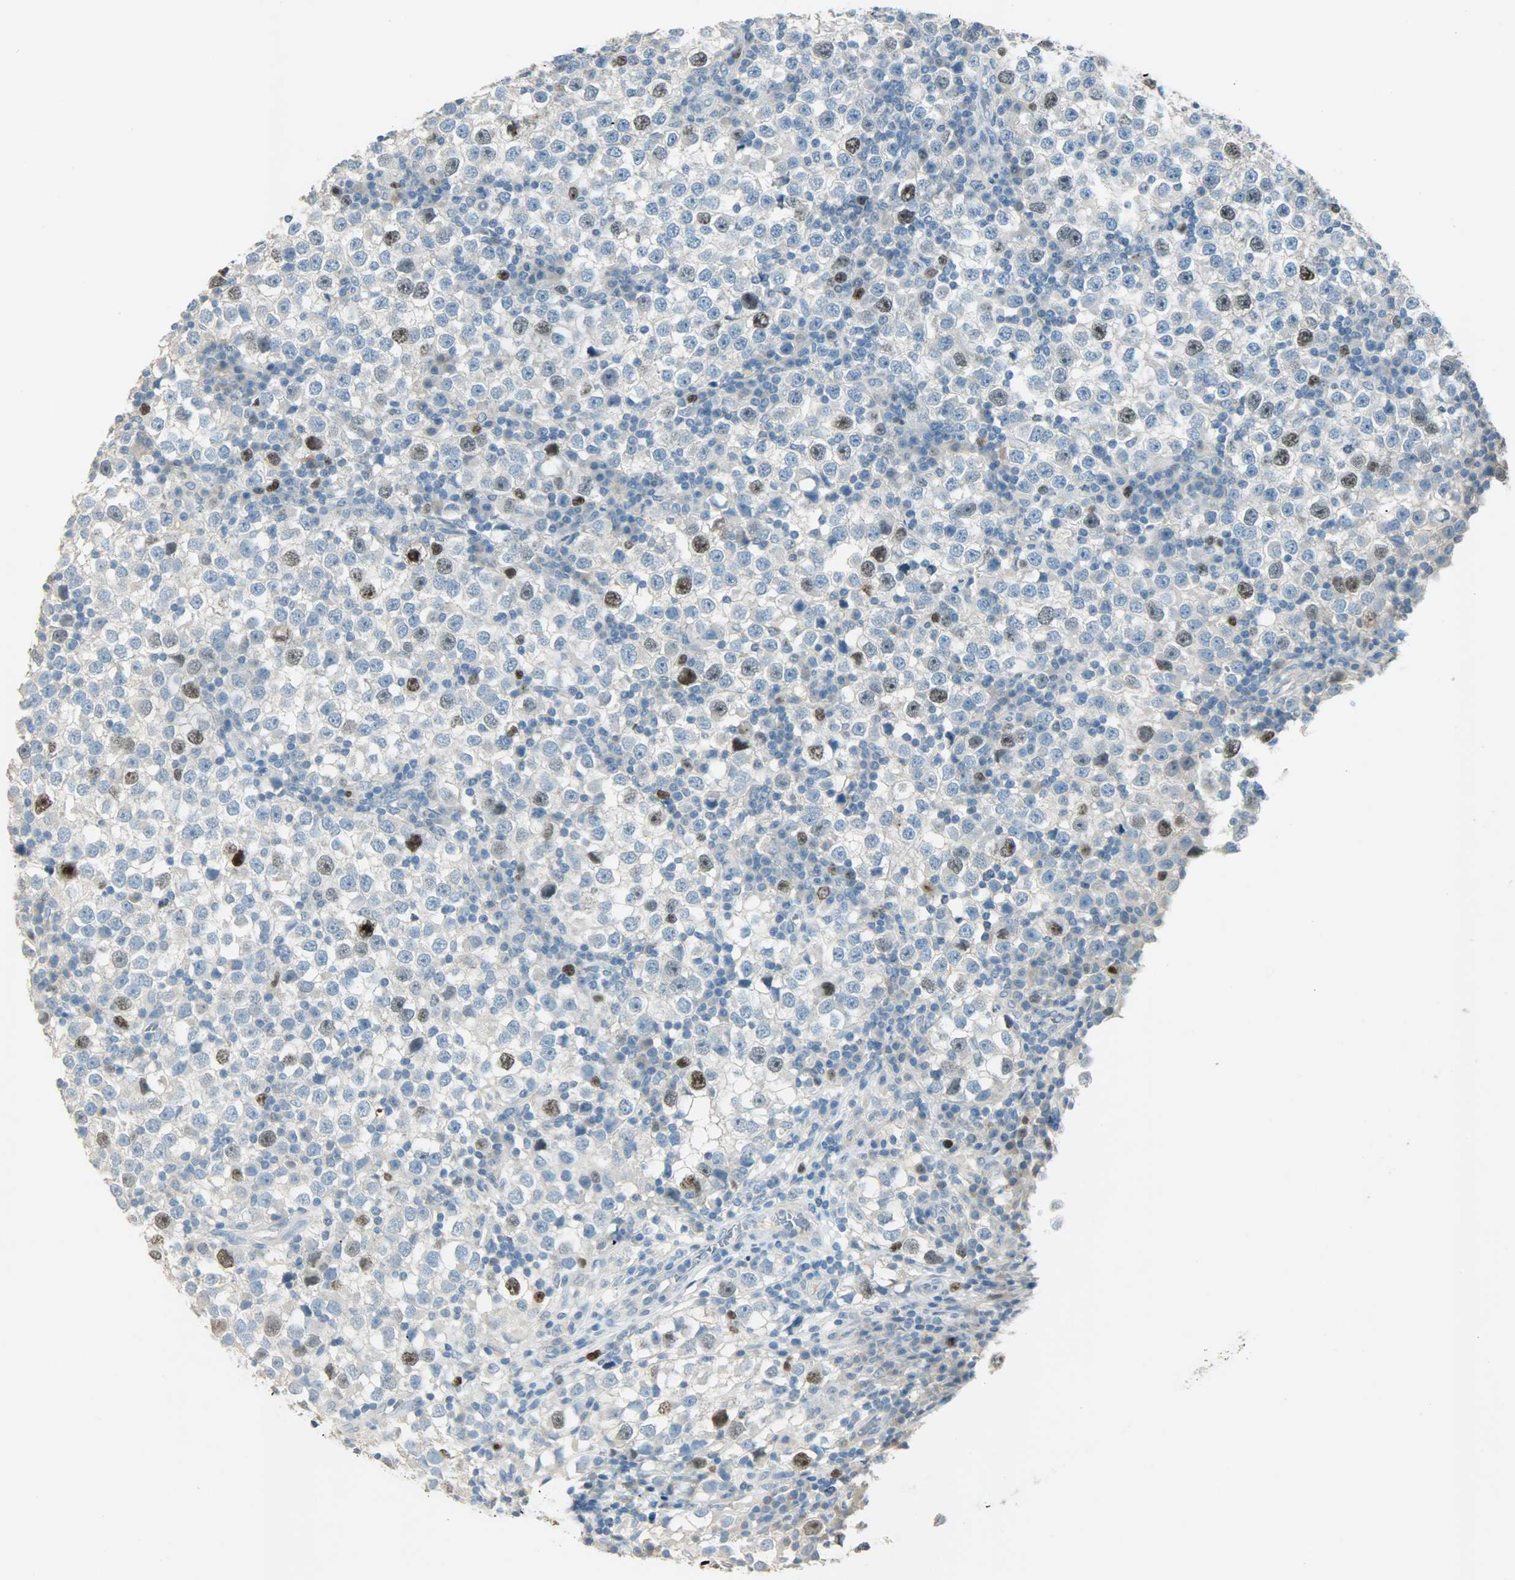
{"staining": {"intensity": "strong", "quantity": "<25%", "location": "nuclear"}, "tissue": "testis cancer", "cell_type": "Tumor cells", "image_type": "cancer", "snomed": [{"axis": "morphology", "description": "Seminoma, NOS"}, {"axis": "topography", "description": "Testis"}], "caption": "Protein staining of seminoma (testis) tissue demonstrates strong nuclear staining in approximately <25% of tumor cells. Nuclei are stained in blue.", "gene": "TPX2", "patient": {"sex": "male", "age": 65}}